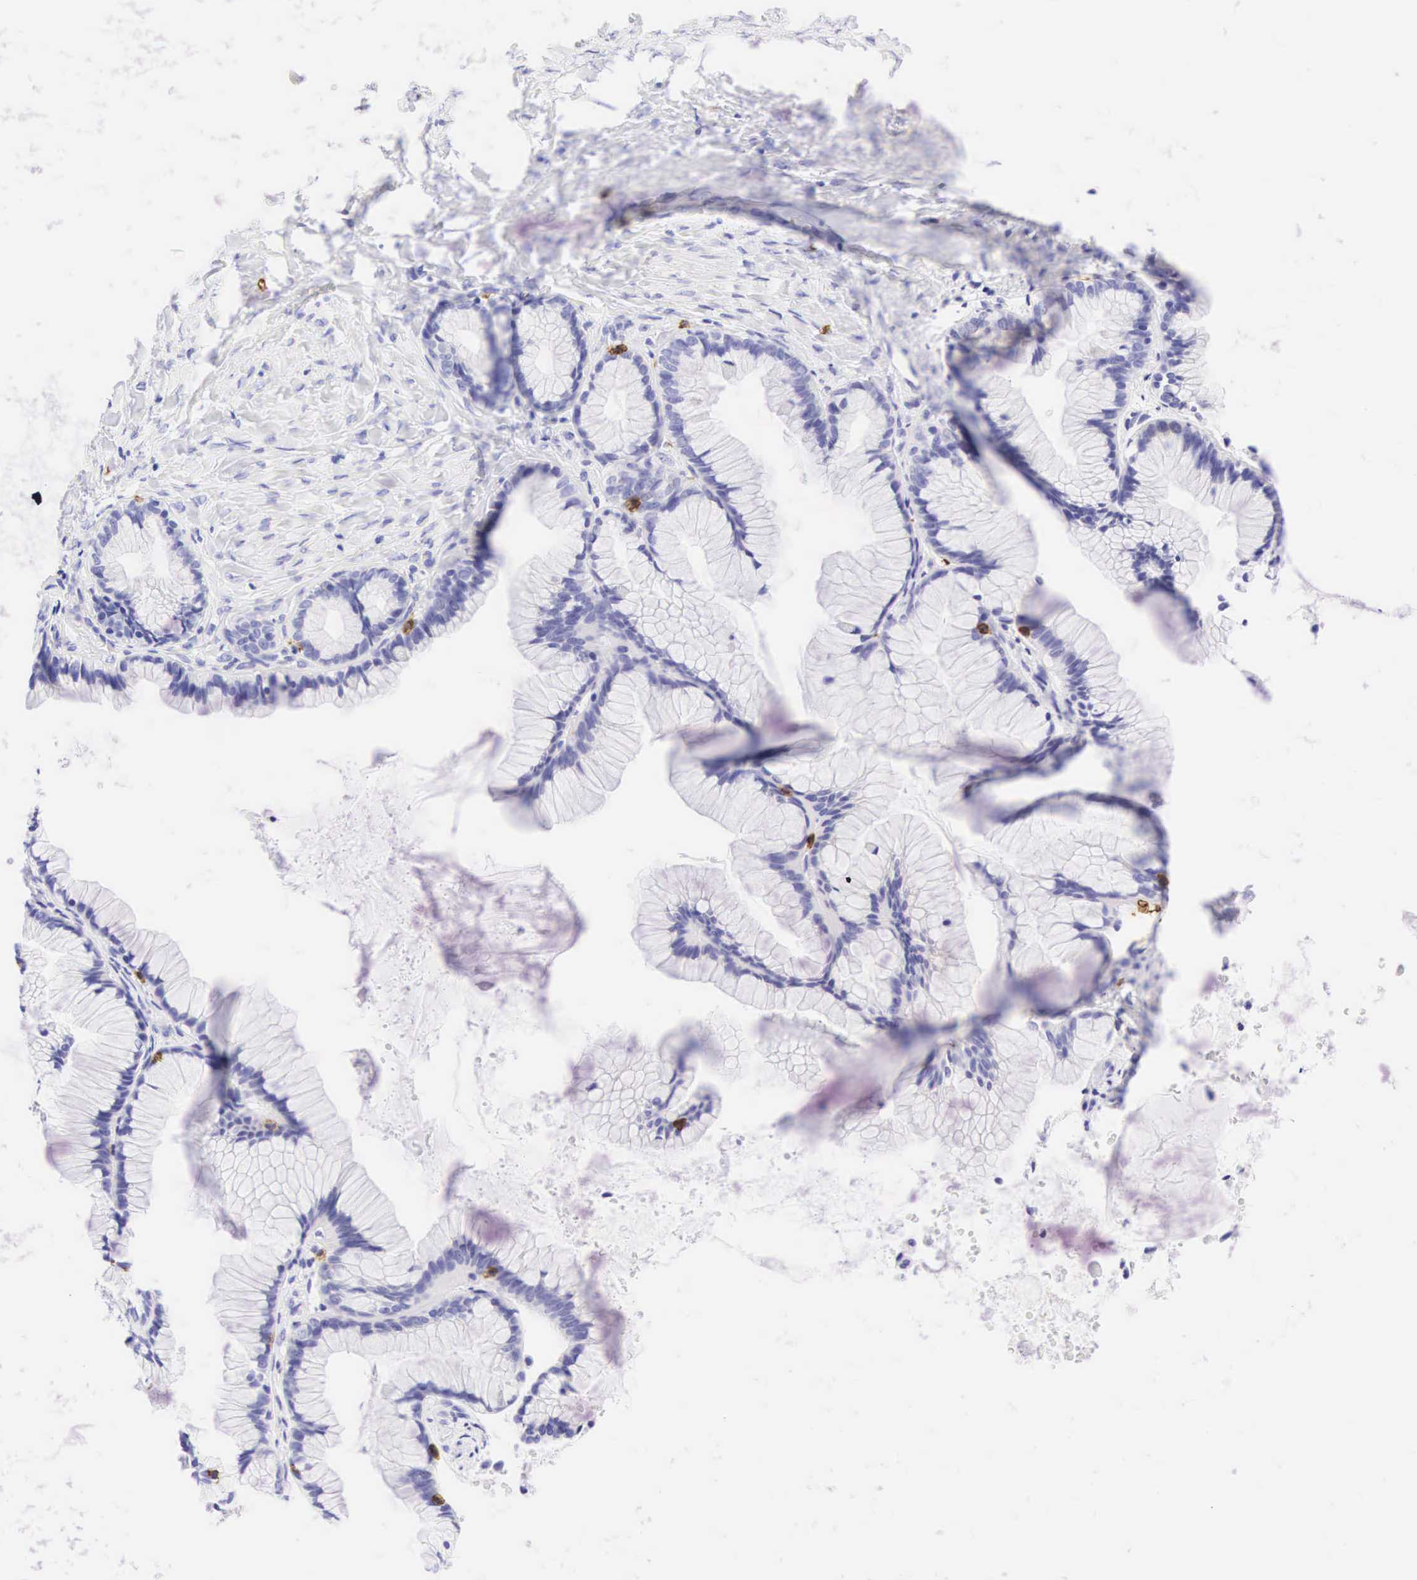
{"staining": {"intensity": "negative", "quantity": "none", "location": "none"}, "tissue": "ovarian cancer", "cell_type": "Tumor cells", "image_type": "cancer", "snomed": [{"axis": "morphology", "description": "Cystadenocarcinoma, mucinous, NOS"}, {"axis": "topography", "description": "Ovary"}], "caption": "High magnification brightfield microscopy of ovarian cancer (mucinous cystadenocarcinoma) stained with DAB (brown) and counterstained with hematoxylin (blue): tumor cells show no significant staining.", "gene": "CD8A", "patient": {"sex": "female", "age": 41}}